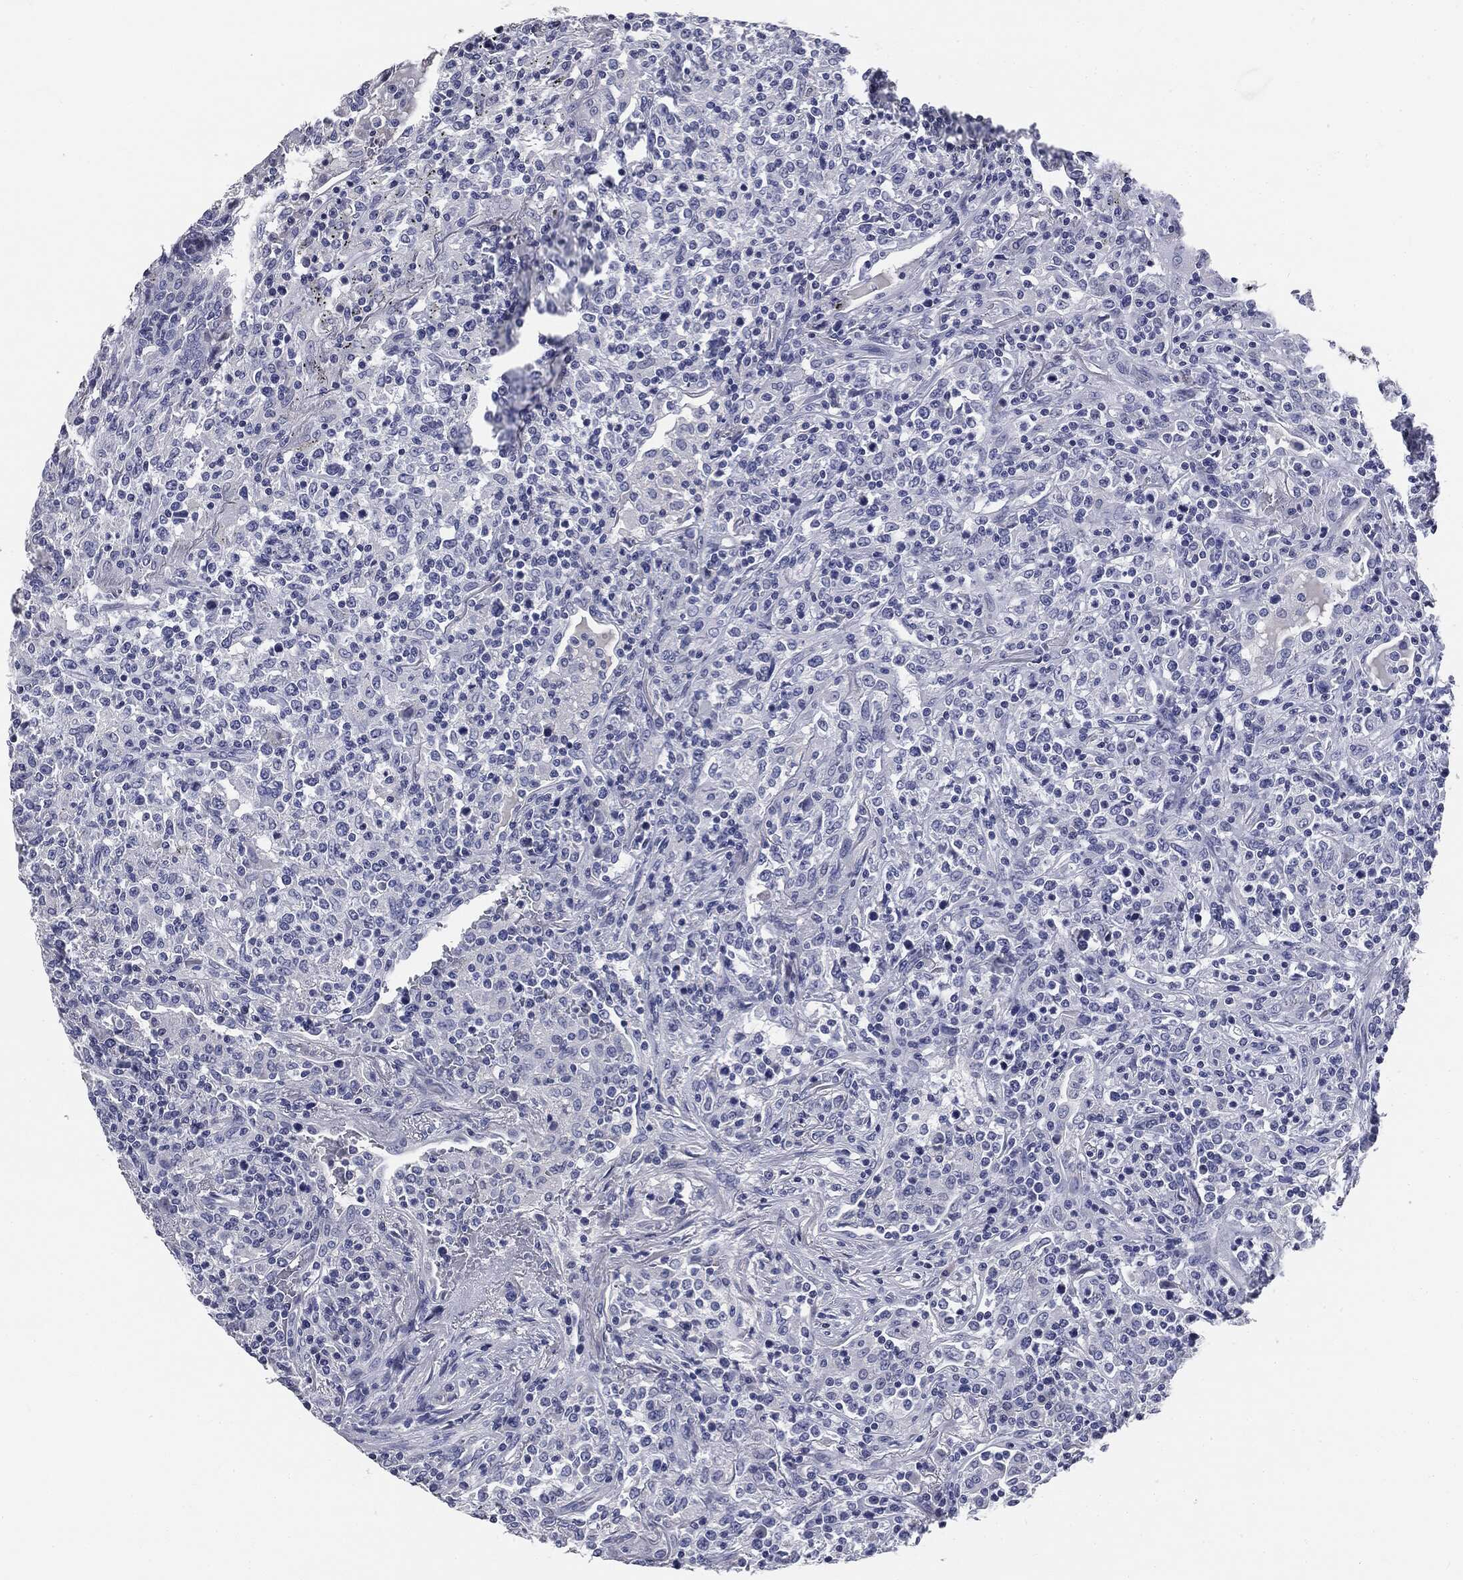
{"staining": {"intensity": "negative", "quantity": "none", "location": "none"}, "tissue": "lymphoma", "cell_type": "Tumor cells", "image_type": "cancer", "snomed": [{"axis": "morphology", "description": "Malignant lymphoma, non-Hodgkin's type, High grade"}, {"axis": "topography", "description": "Lung"}], "caption": "The photomicrograph displays no significant positivity in tumor cells of lymphoma.", "gene": "AFP", "patient": {"sex": "male", "age": 79}}